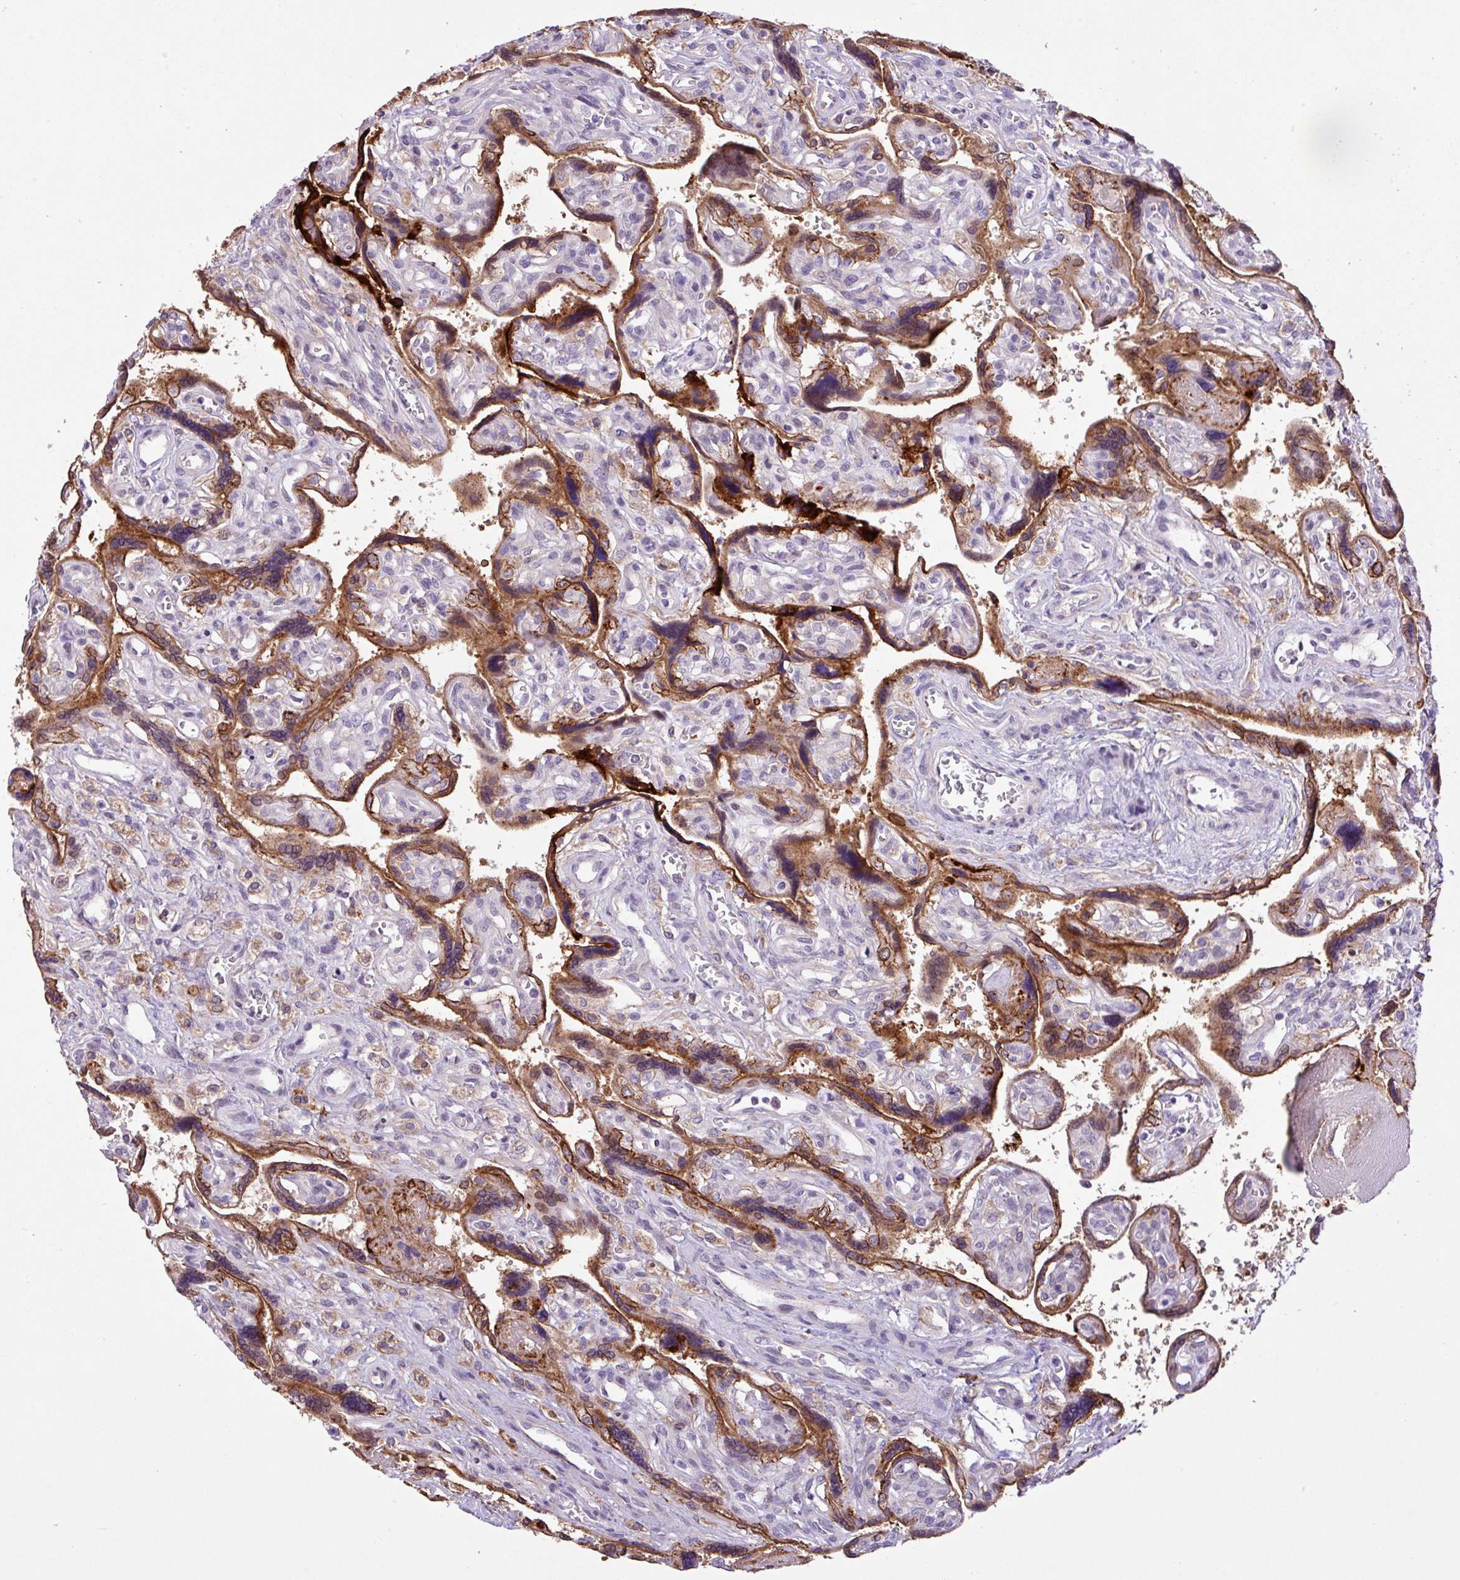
{"staining": {"intensity": "moderate", "quantity": ">75%", "location": "cytoplasmic/membranous"}, "tissue": "placenta", "cell_type": "Trophoblastic cells", "image_type": "normal", "snomed": [{"axis": "morphology", "description": "Normal tissue, NOS"}, {"axis": "topography", "description": "Placenta"}], "caption": "Placenta stained with a brown dye displays moderate cytoplasmic/membranous positive staining in approximately >75% of trophoblastic cells.", "gene": "RPP25L", "patient": {"sex": "female", "age": 39}}